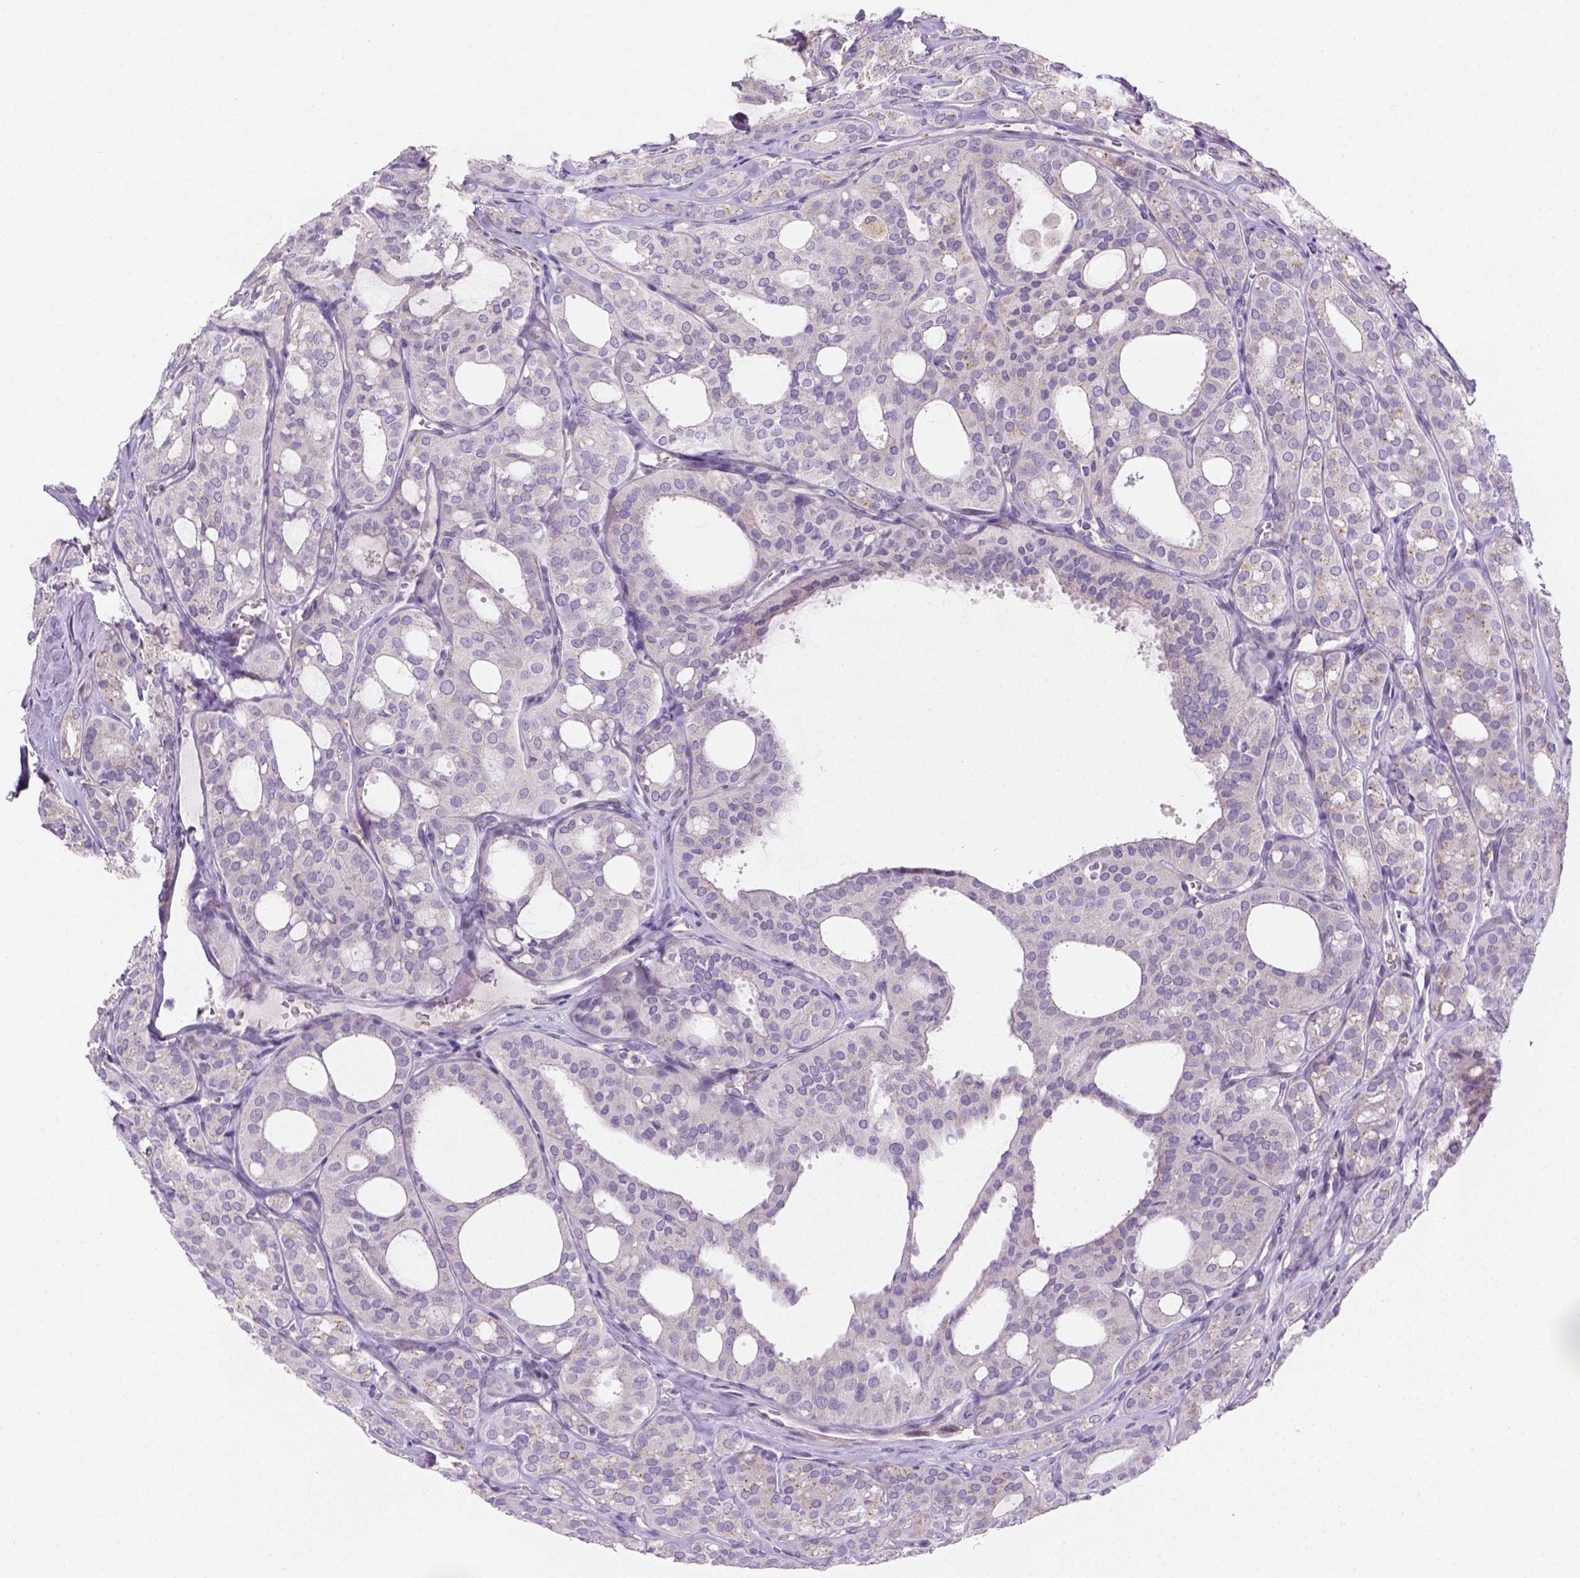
{"staining": {"intensity": "negative", "quantity": "none", "location": "none"}, "tissue": "thyroid cancer", "cell_type": "Tumor cells", "image_type": "cancer", "snomed": [{"axis": "morphology", "description": "Follicular adenoma carcinoma, NOS"}, {"axis": "topography", "description": "Thyroid gland"}], "caption": "Immunohistochemistry photomicrograph of human thyroid cancer (follicular adenoma carcinoma) stained for a protein (brown), which demonstrates no expression in tumor cells.", "gene": "CACNB1", "patient": {"sex": "male", "age": 75}}